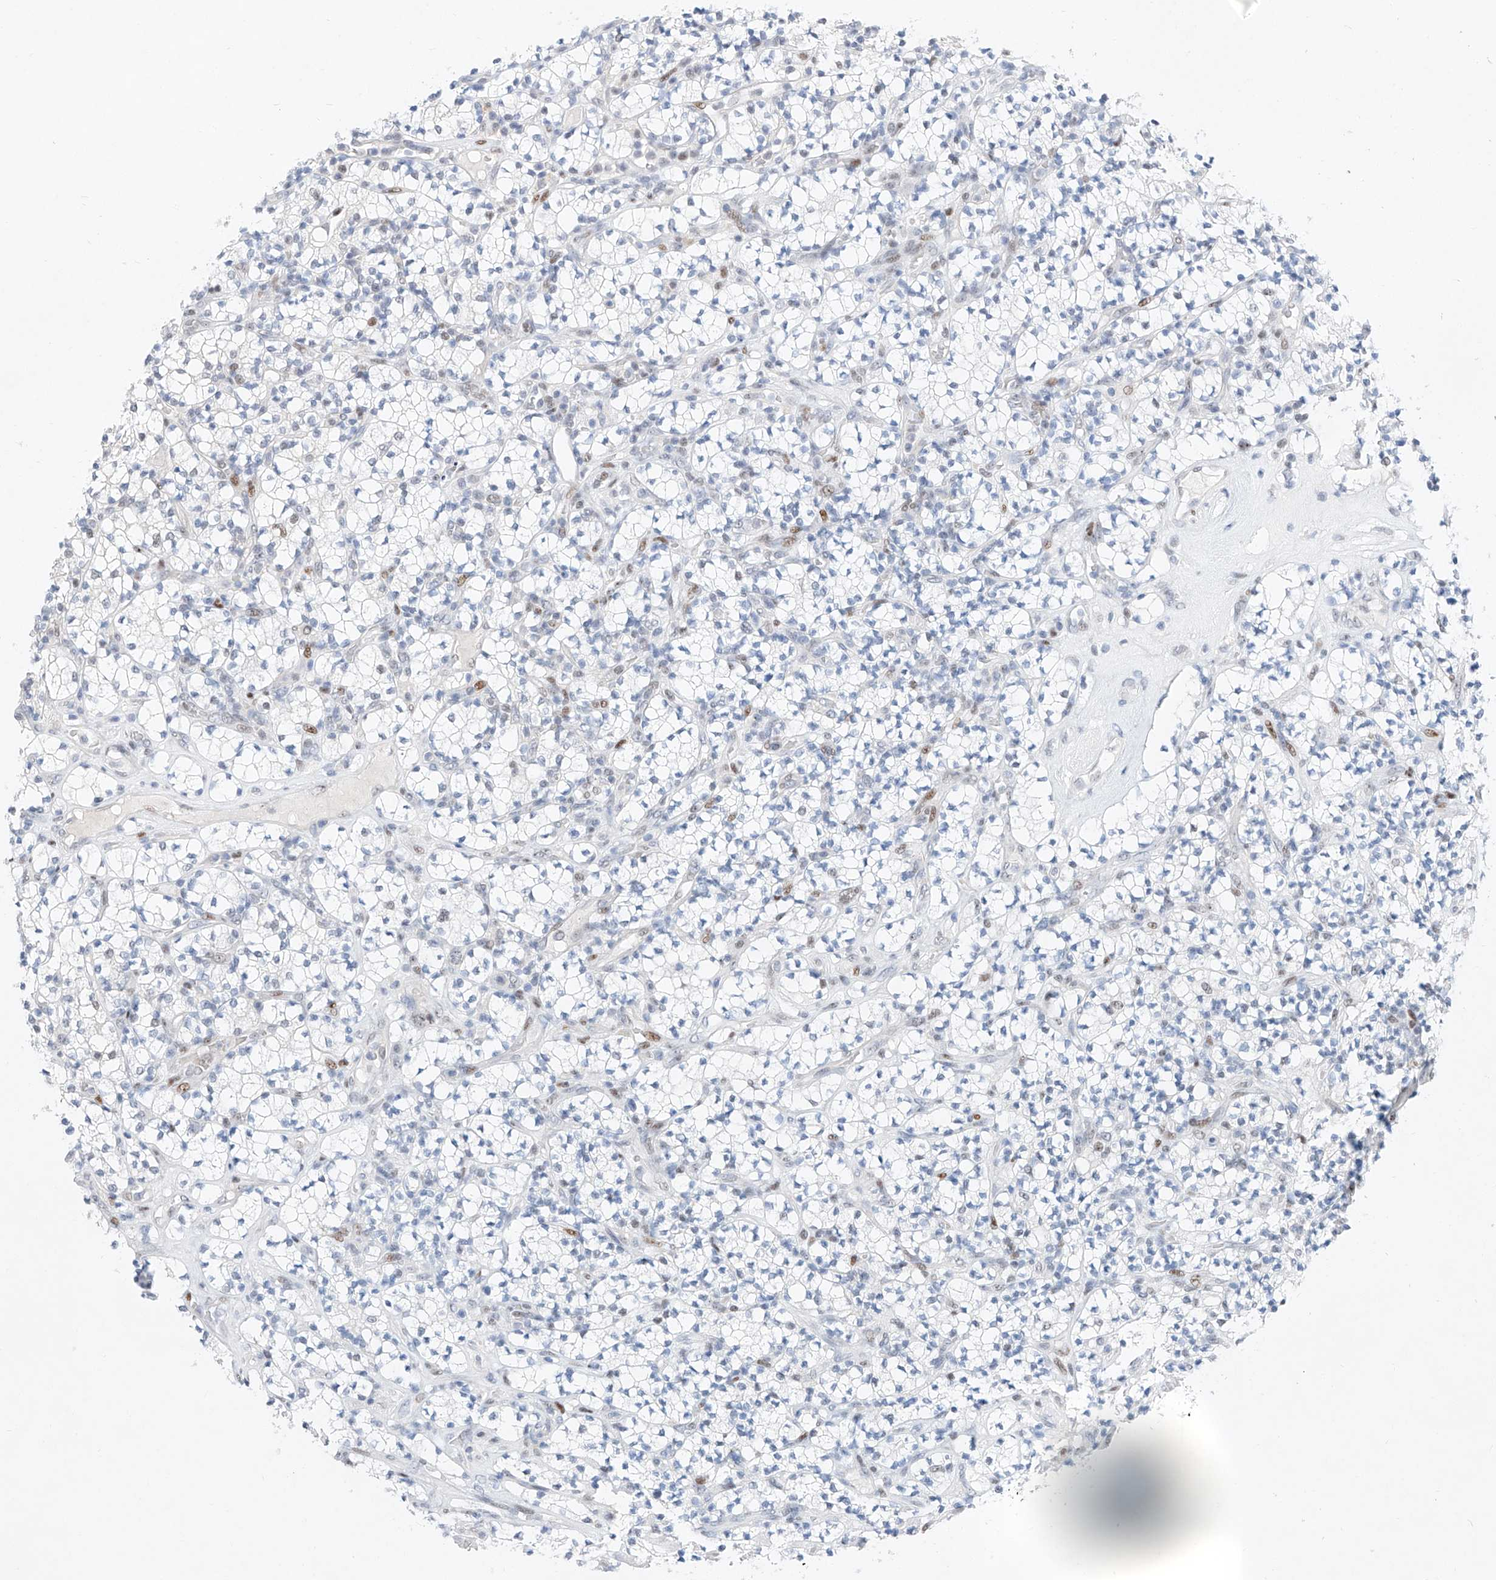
{"staining": {"intensity": "negative", "quantity": "none", "location": "none"}, "tissue": "renal cancer", "cell_type": "Tumor cells", "image_type": "cancer", "snomed": [{"axis": "morphology", "description": "Adenocarcinoma, NOS"}, {"axis": "topography", "description": "Kidney"}], "caption": "Tumor cells show no significant protein staining in renal adenocarcinoma.", "gene": "NT5C3B", "patient": {"sex": "male", "age": 77}}